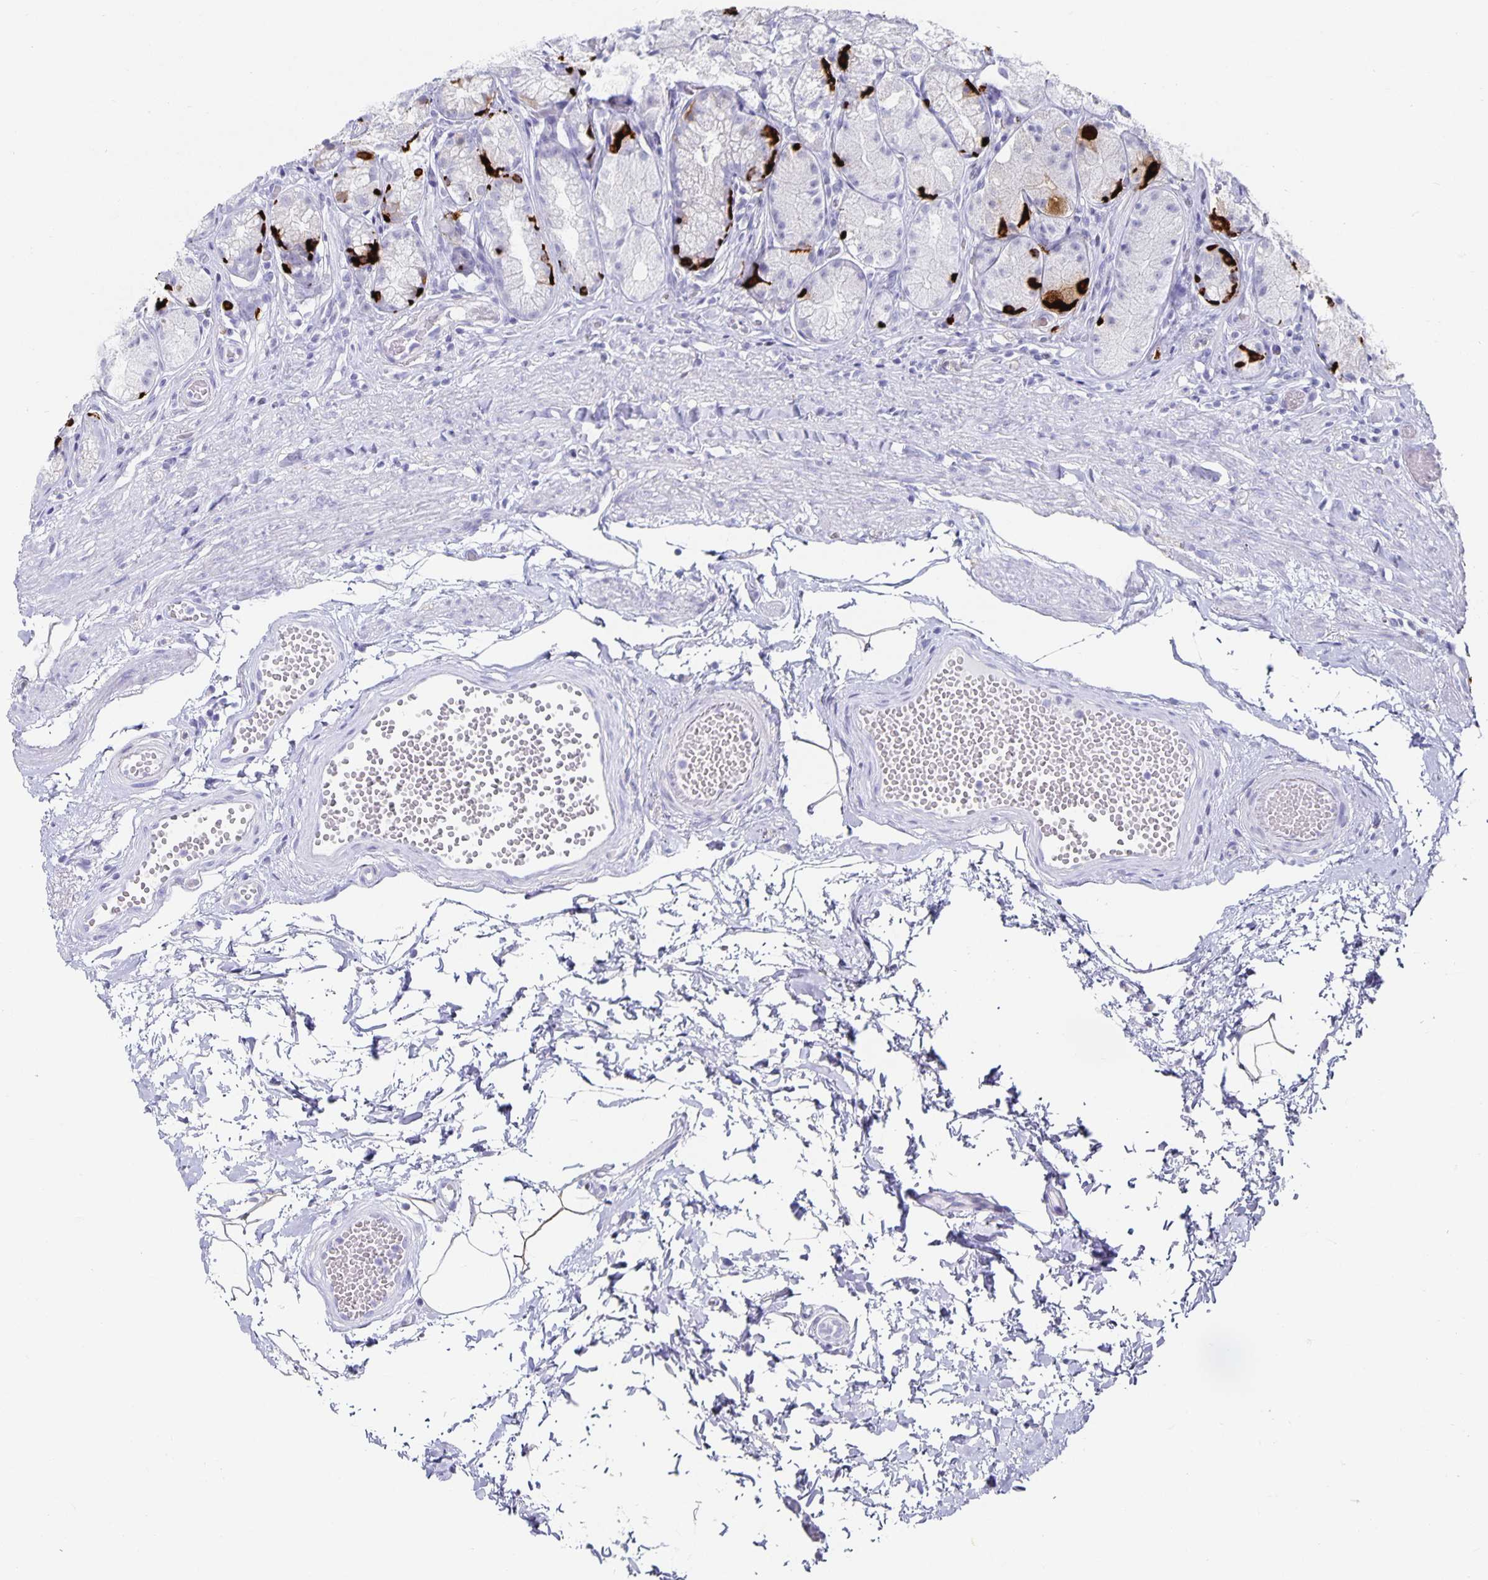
{"staining": {"intensity": "strong", "quantity": "<25%", "location": "cytoplasmic/membranous"}, "tissue": "stomach", "cell_type": "Glandular cells", "image_type": "normal", "snomed": [{"axis": "morphology", "description": "Normal tissue, NOS"}, {"axis": "topography", "description": "Stomach"}], "caption": "Brown immunohistochemical staining in unremarkable human stomach displays strong cytoplasmic/membranous positivity in approximately <25% of glandular cells. The protein is stained brown, and the nuclei are stained in blue (DAB IHC with brightfield microscopy, high magnification).", "gene": "CHGA", "patient": {"sex": "male", "age": 70}}